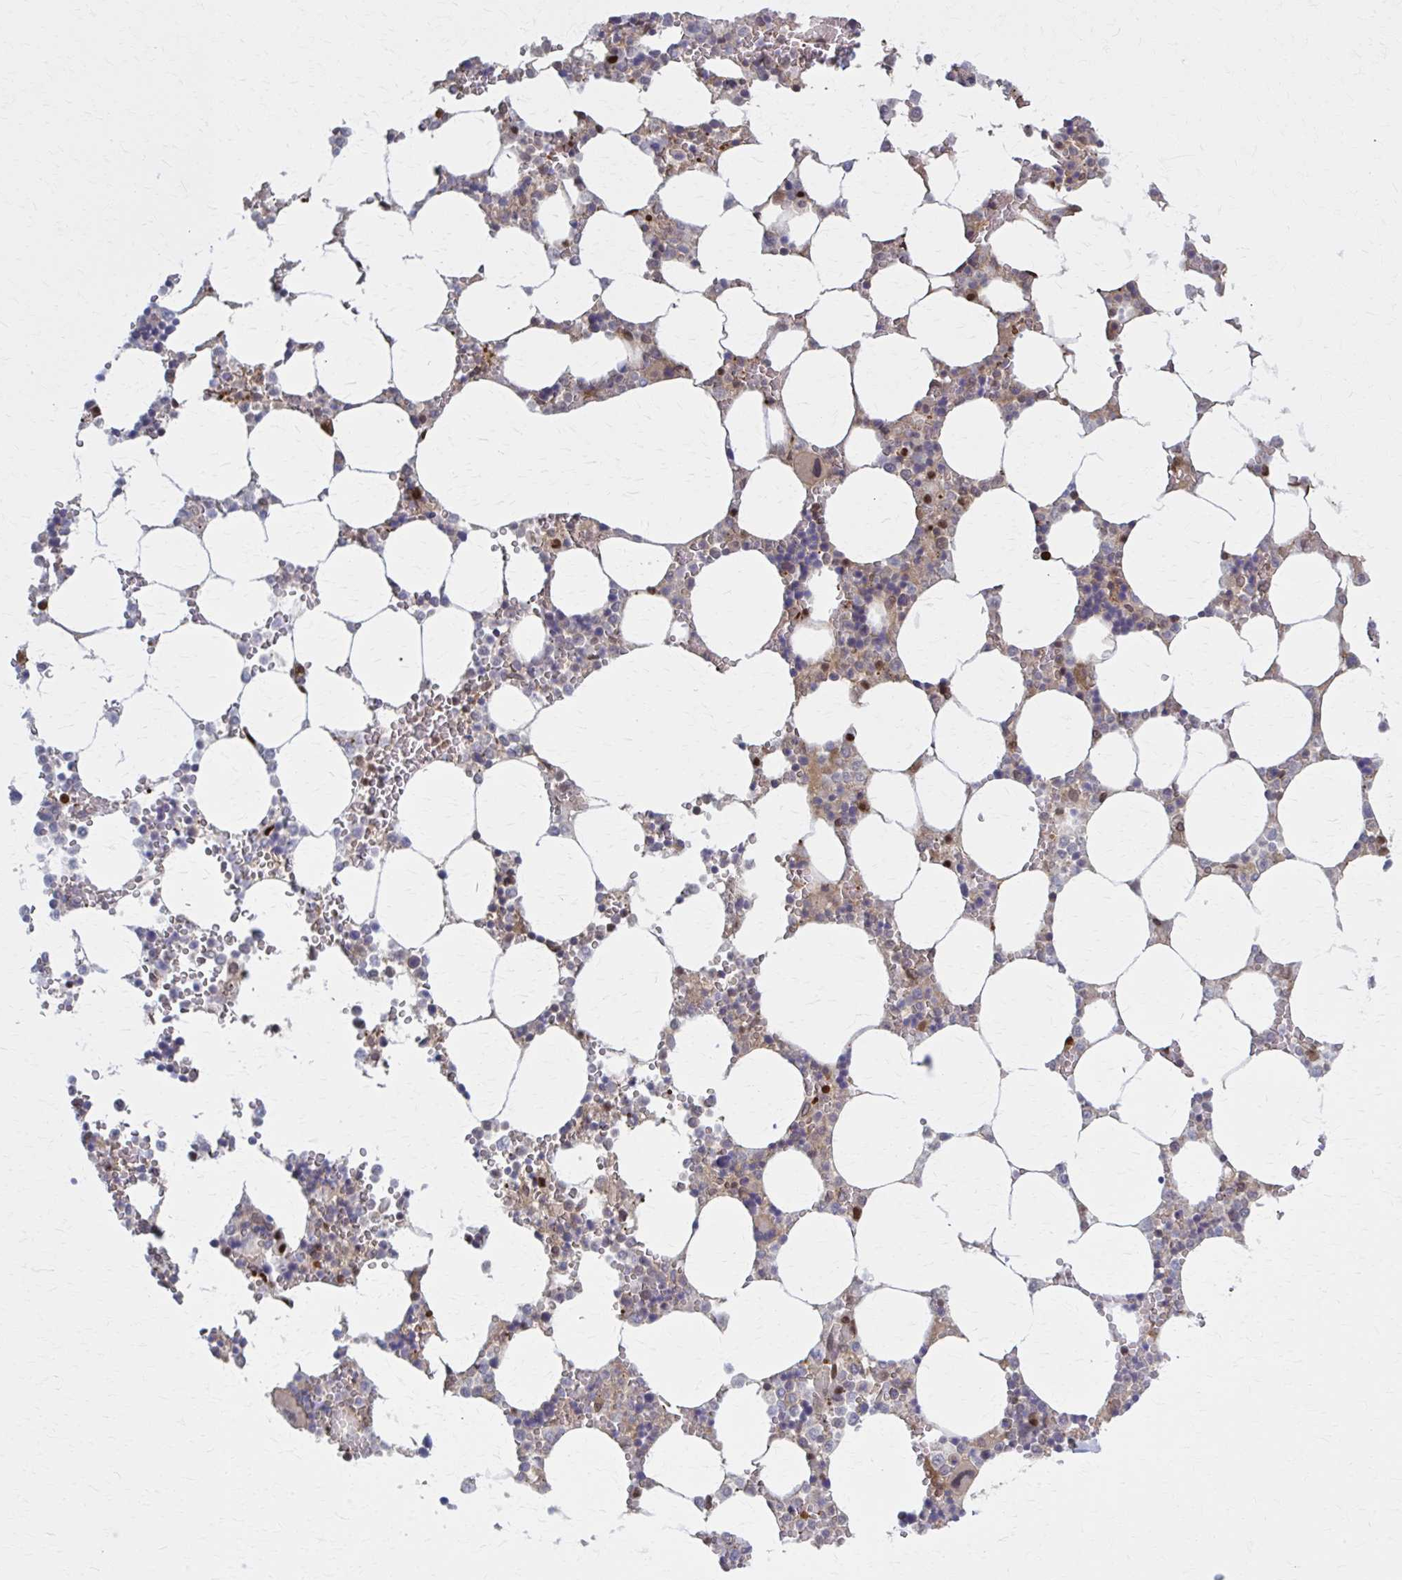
{"staining": {"intensity": "moderate", "quantity": "<25%", "location": "cytoplasmic/membranous,nuclear"}, "tissue": "bone marrow", "cell_type": "Hematopoietic cells", "image_type": "normal", "snomed": [{"axis": "morphology", "description": "Normal tissue, NOS"}, {"axis": "topography", "description": "Bone marrow"}], "caption": "Bone marrow was stained to show a protein in brown. There is low levels of moderate cytoplasmic/membranous,nuclear expression in about <25% of hematopoietic cells. Using DAB (3,3'-diaminobenzidine) (brown) and hematoxylin (blue) stains, captured at high magnification using brightfield microscopy.", "gene": "MDH1", "patient": {"sex": "male", "age": 64}}